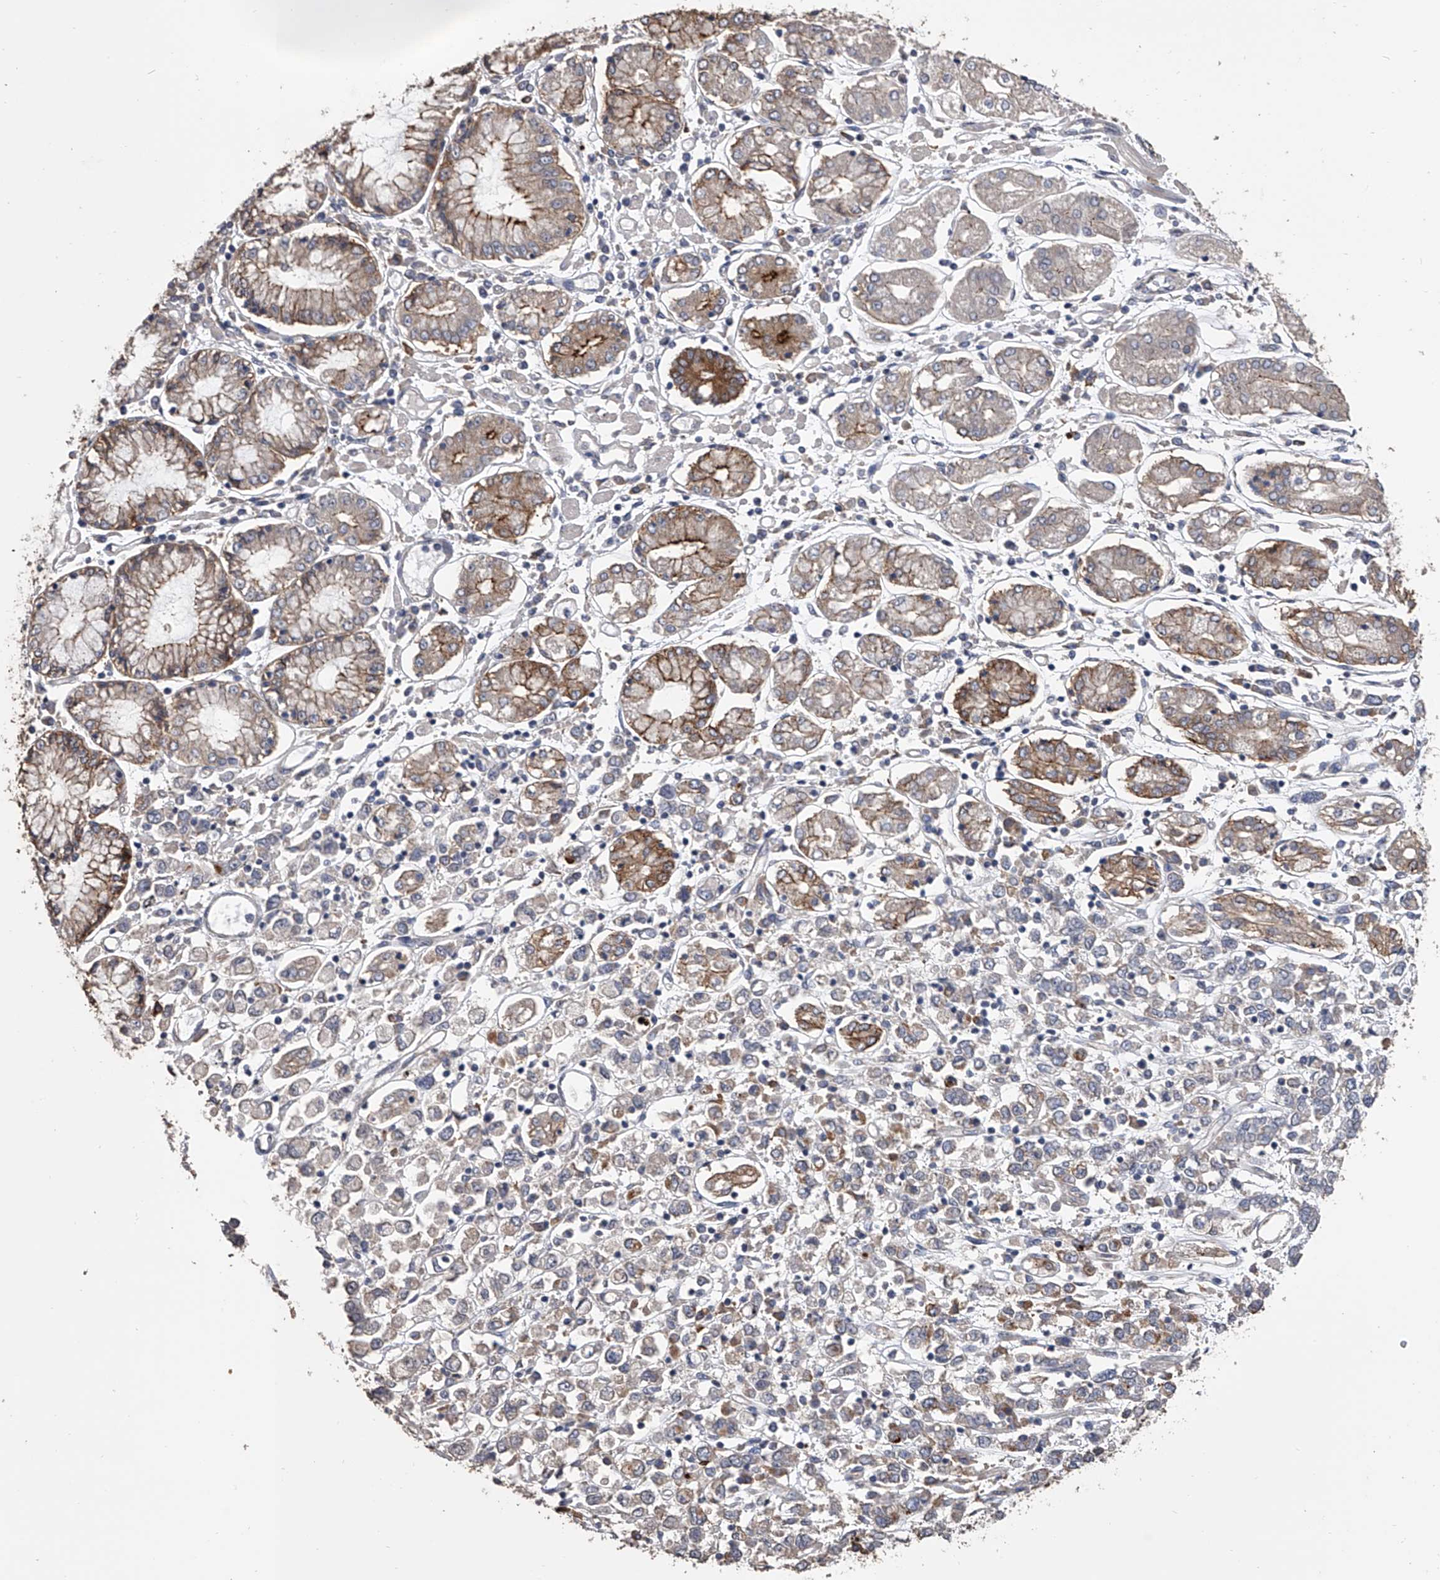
{"staining": {"intensity": "moderate", "quantity": "<25%", "location": "cytoplasmic/membranous"}, "tissue": "stomach cancer", "cell_type": "Tumor cells", "image_type": "cancer", "snomed": [{"axis": "morphology", "description": "Adenocarcinoma, NOS"}, {"axis": "topography", "description": "Stomach"}], "caption": "Protein expression analysis of human adenocarcinoma (stomach) reveals moderate cytoplasmic/membranous staining in about <25% of tumor cells. The staining was performed using DAB to visualize the protein expression in brown, while the nuclei were stained in blue with hematoxylin (Magnification: 20x).", "gene": "ZNF343", "patient": {"sex": "female", "age": 76}}